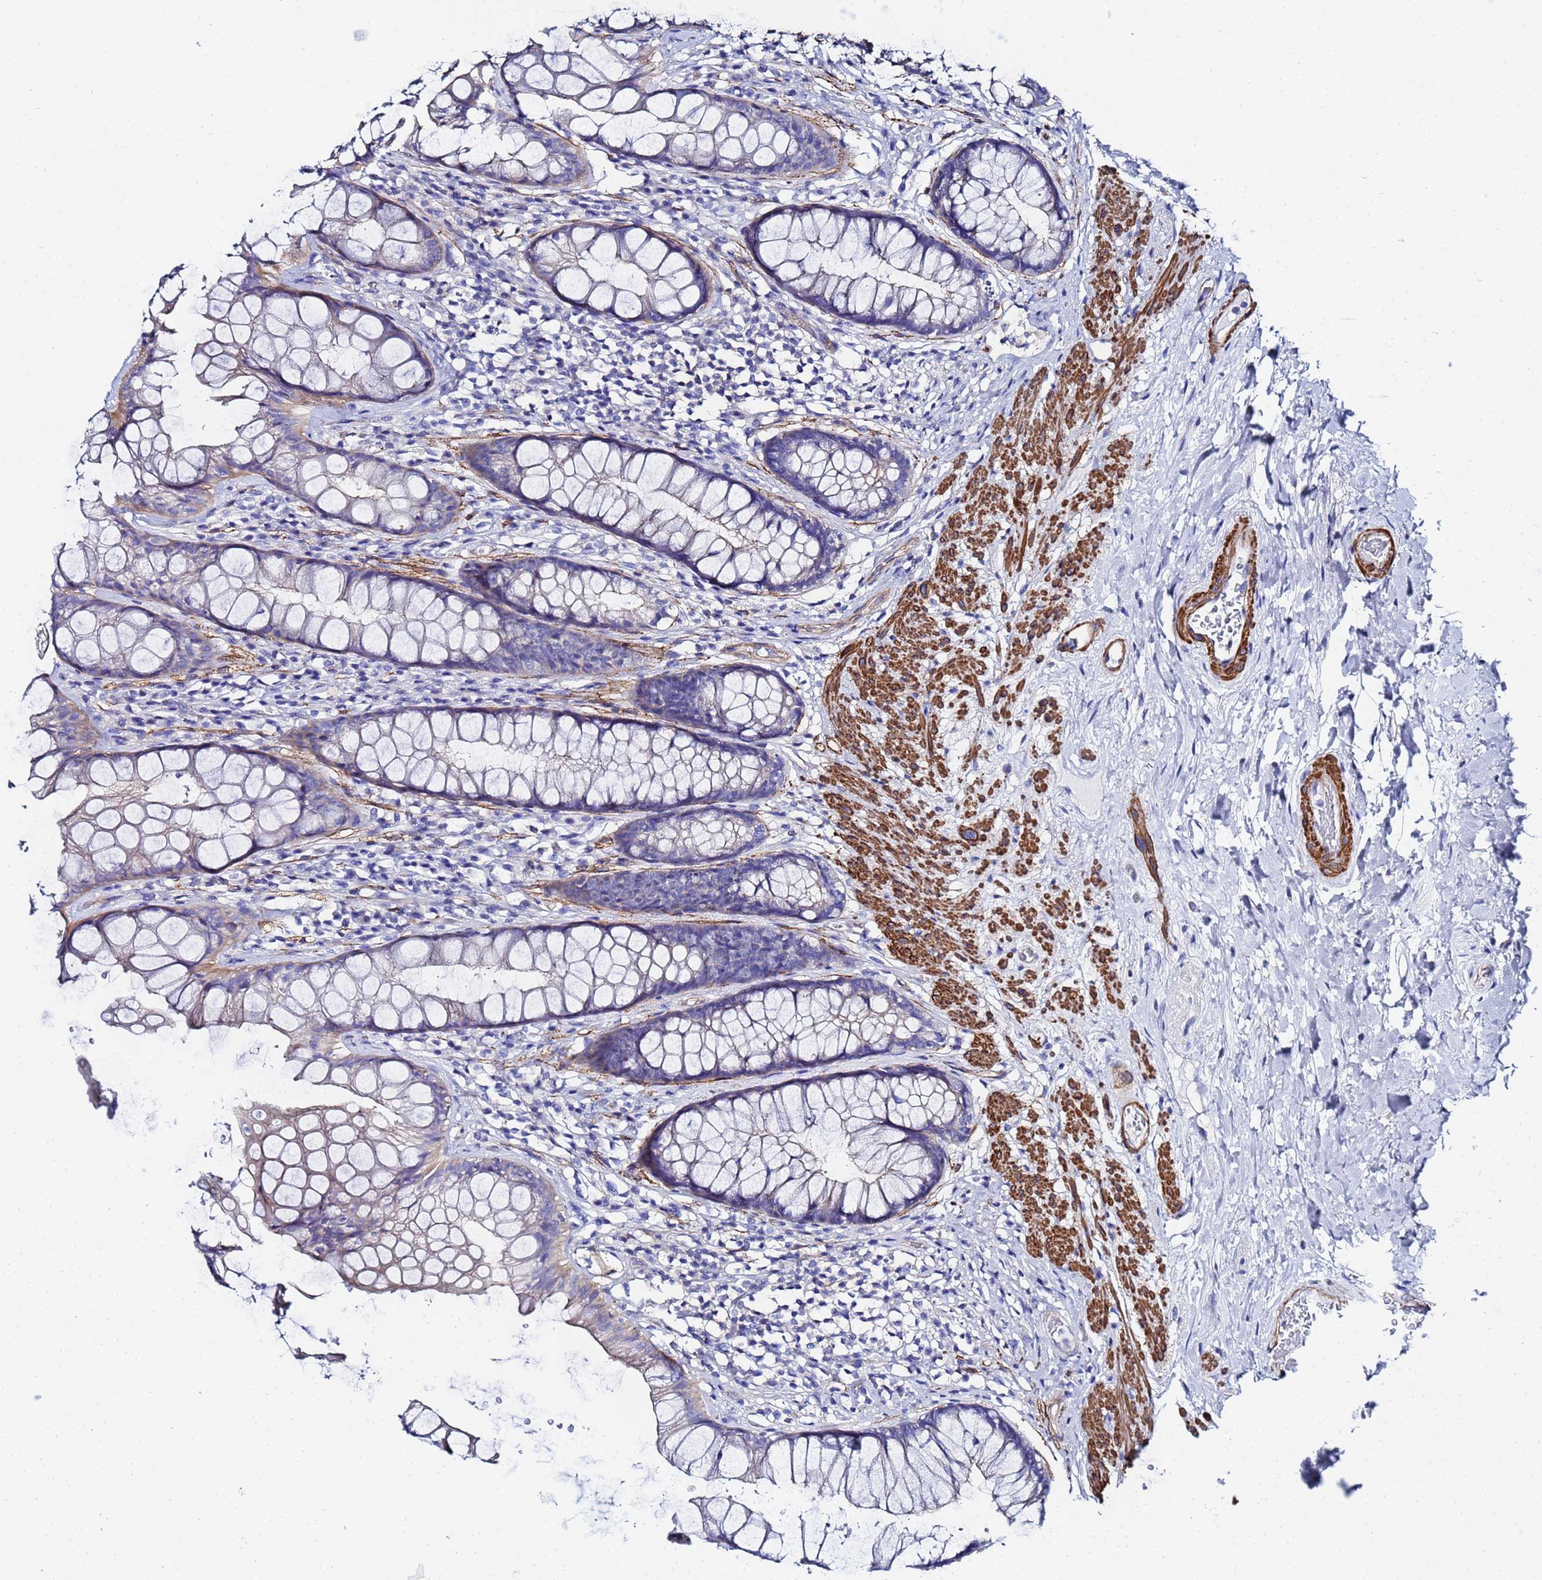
{"staining": {"intensity": "weak", "quantity": "25%-75%", "location": "cytoplasmic/membranous"}, "tissue": "rectum", "cell_type": "Glandular cells", "image_type": "normal", "snomed": [{"axis": "morphology", "description": "Normal tissue, NOS"}, {"axis": "topography", "description": "Rectum"}], "caption": "Rectum was stained to show a protein in brown. There is low levels of weak cytoplasmic/membranous positivity in approximately 25%-75% of glandular cells. (DAB IHC, brown staining for protein, blue staining for nuclei).", "gene": "RAB39A", "patient": {"sex": "male", "age": 74}}